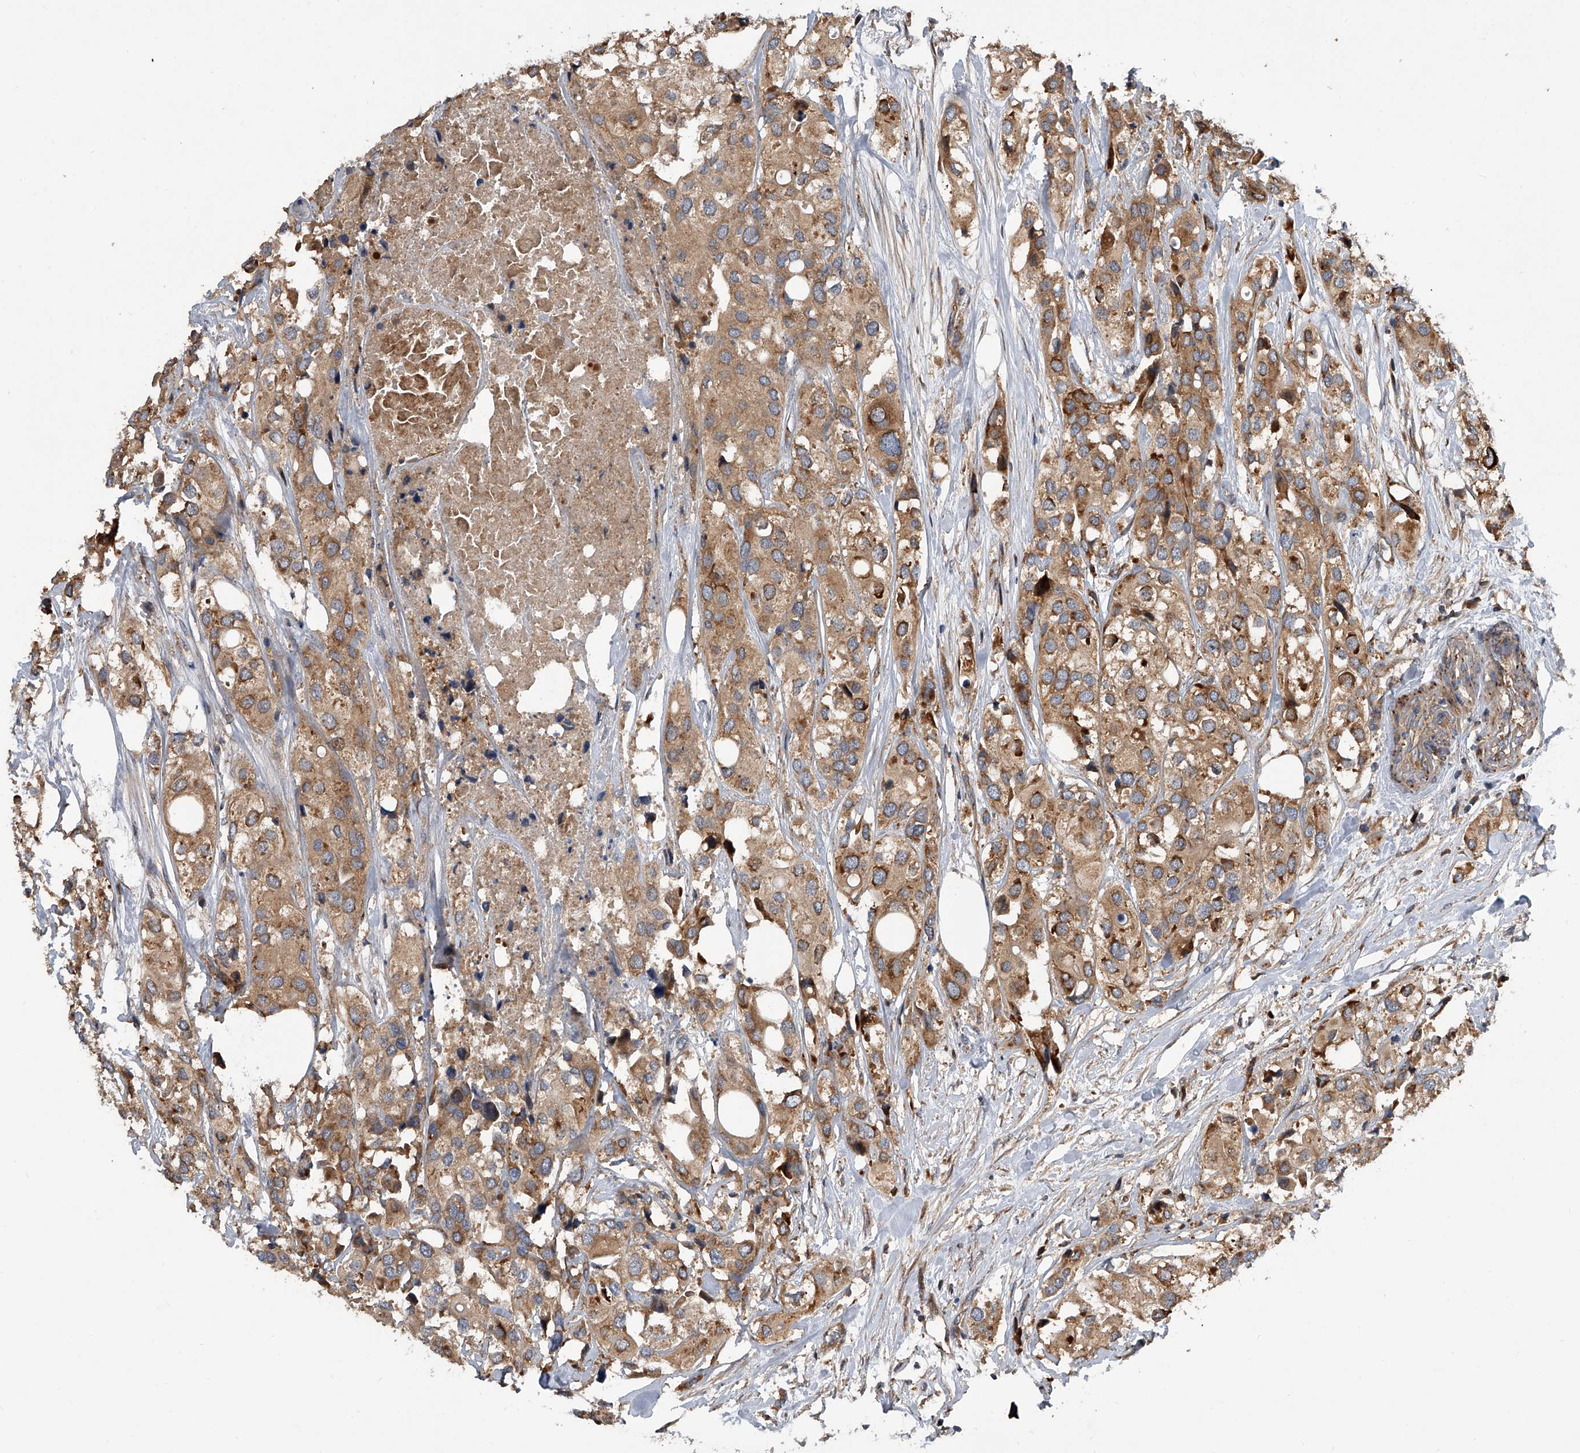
{"staining": {"intensity": "moderate", "quantity": ">75%", "location": "cytoplasmic/membranous"}, "tissue": "urothelial cancer", "cell_type": "Tumor cells", "image_type": "cancer", "snomed": [{"axis": "morphology", "description": "Urothelial carcinoma, High grade"}, {"axis": "topography", "description": "Urinary bladder"}], "caption": "Human high-grade urothelial carcinoma stained with a brown dye reveals moderate cytoplasmic/membranous positive positivity in about >75% of tumor cells.", "gene": "USP47", "patient": {"sex": "male", "age": 64}}